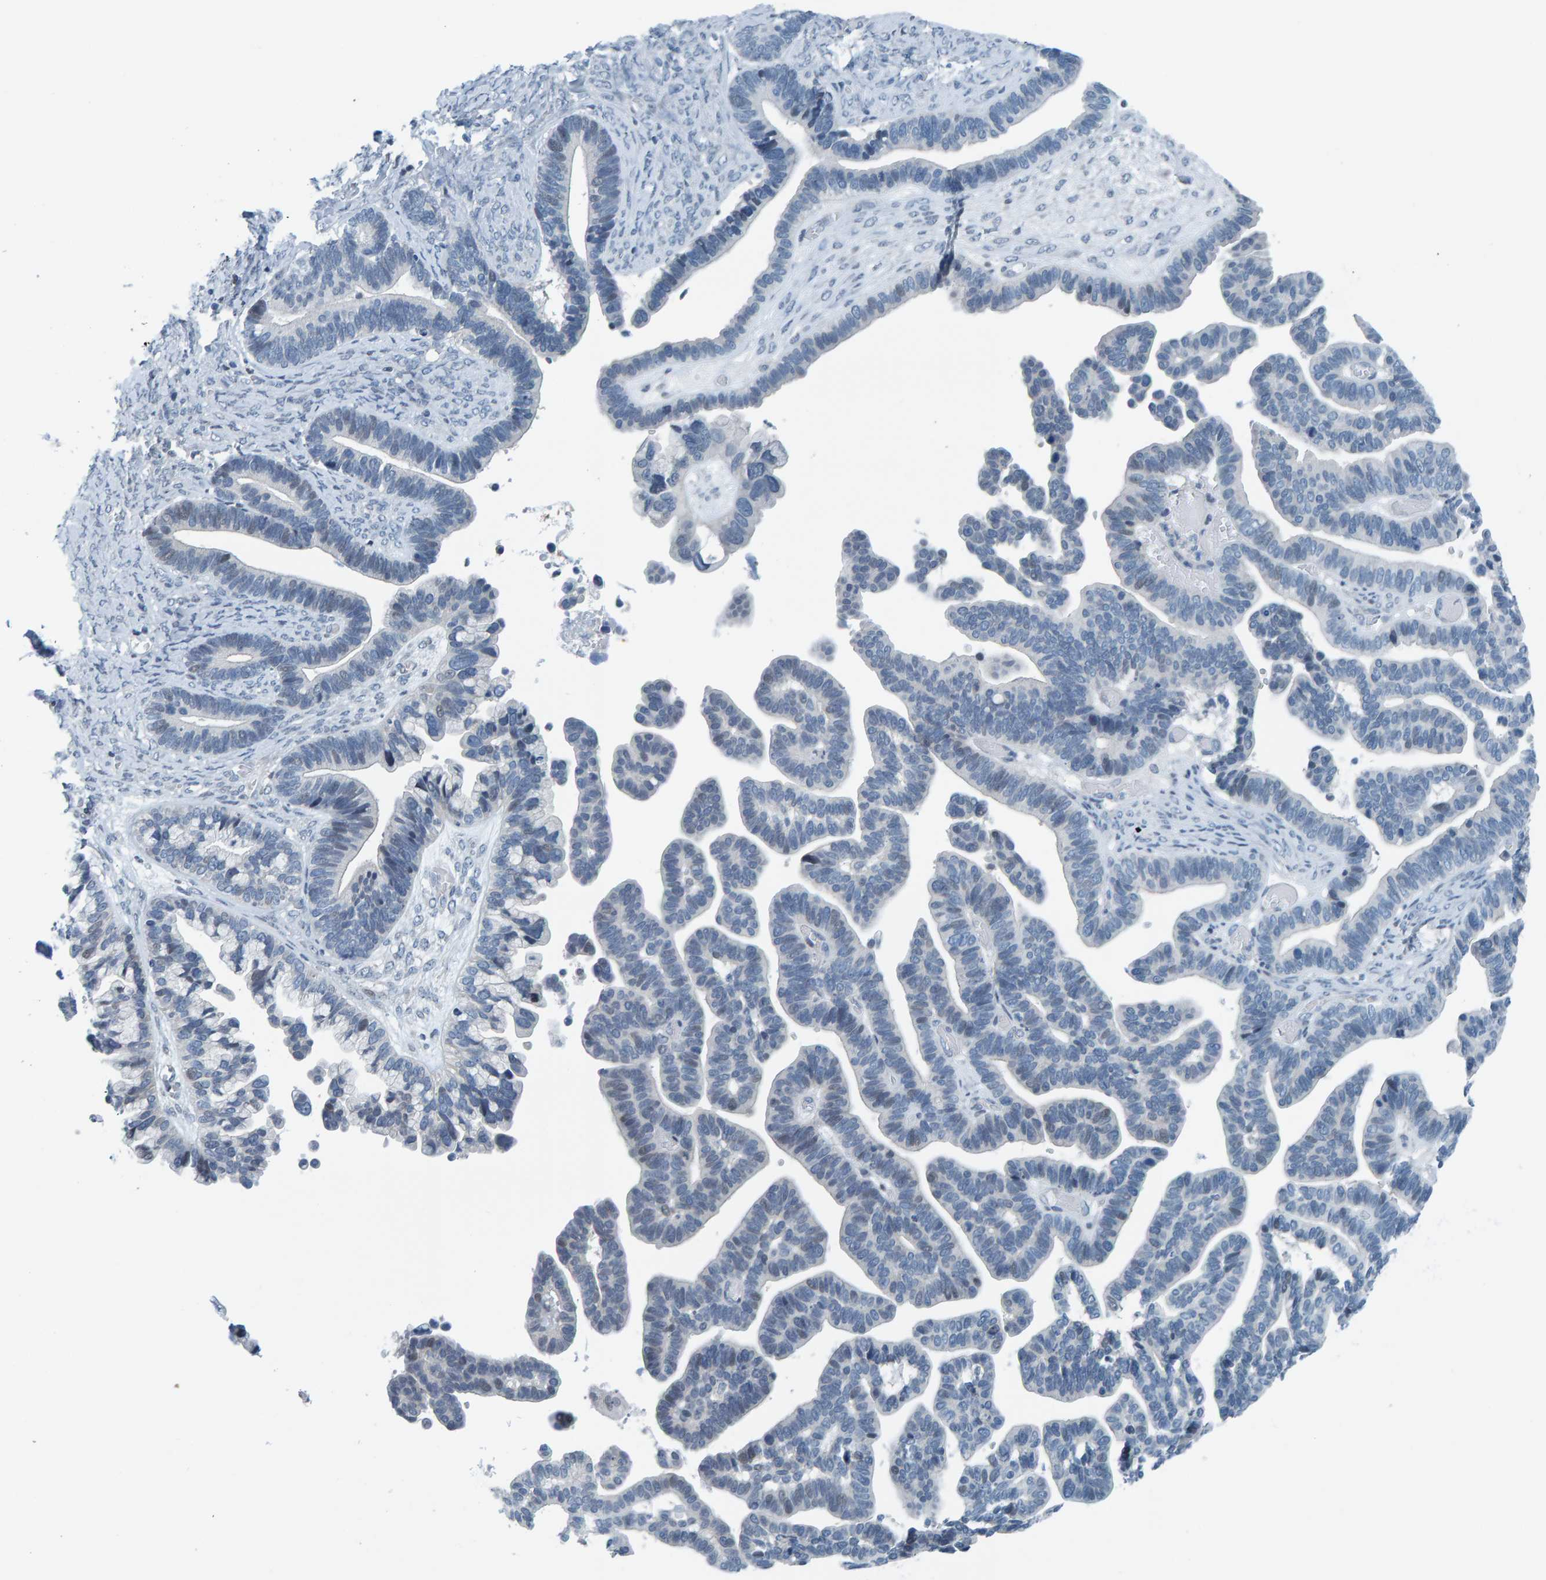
{"staining": {"intensity": "negative", "quantity": "none", "location": "none"}, "tissue": "ovarian cancer", "cell_type": "Tumor cells", "image_type": "cancer", "snomed": [{"axis": "morphology", "description": "Cystadenocarcinoma, serous, NOS"}, {"axis": "topography", "description": "Ovary"}], "caption": "The micrograph displays no significant expression in tumor cells of ovarian cancer.", "gene": "CNP", "patient": {"sex": "female", "age": 56}}